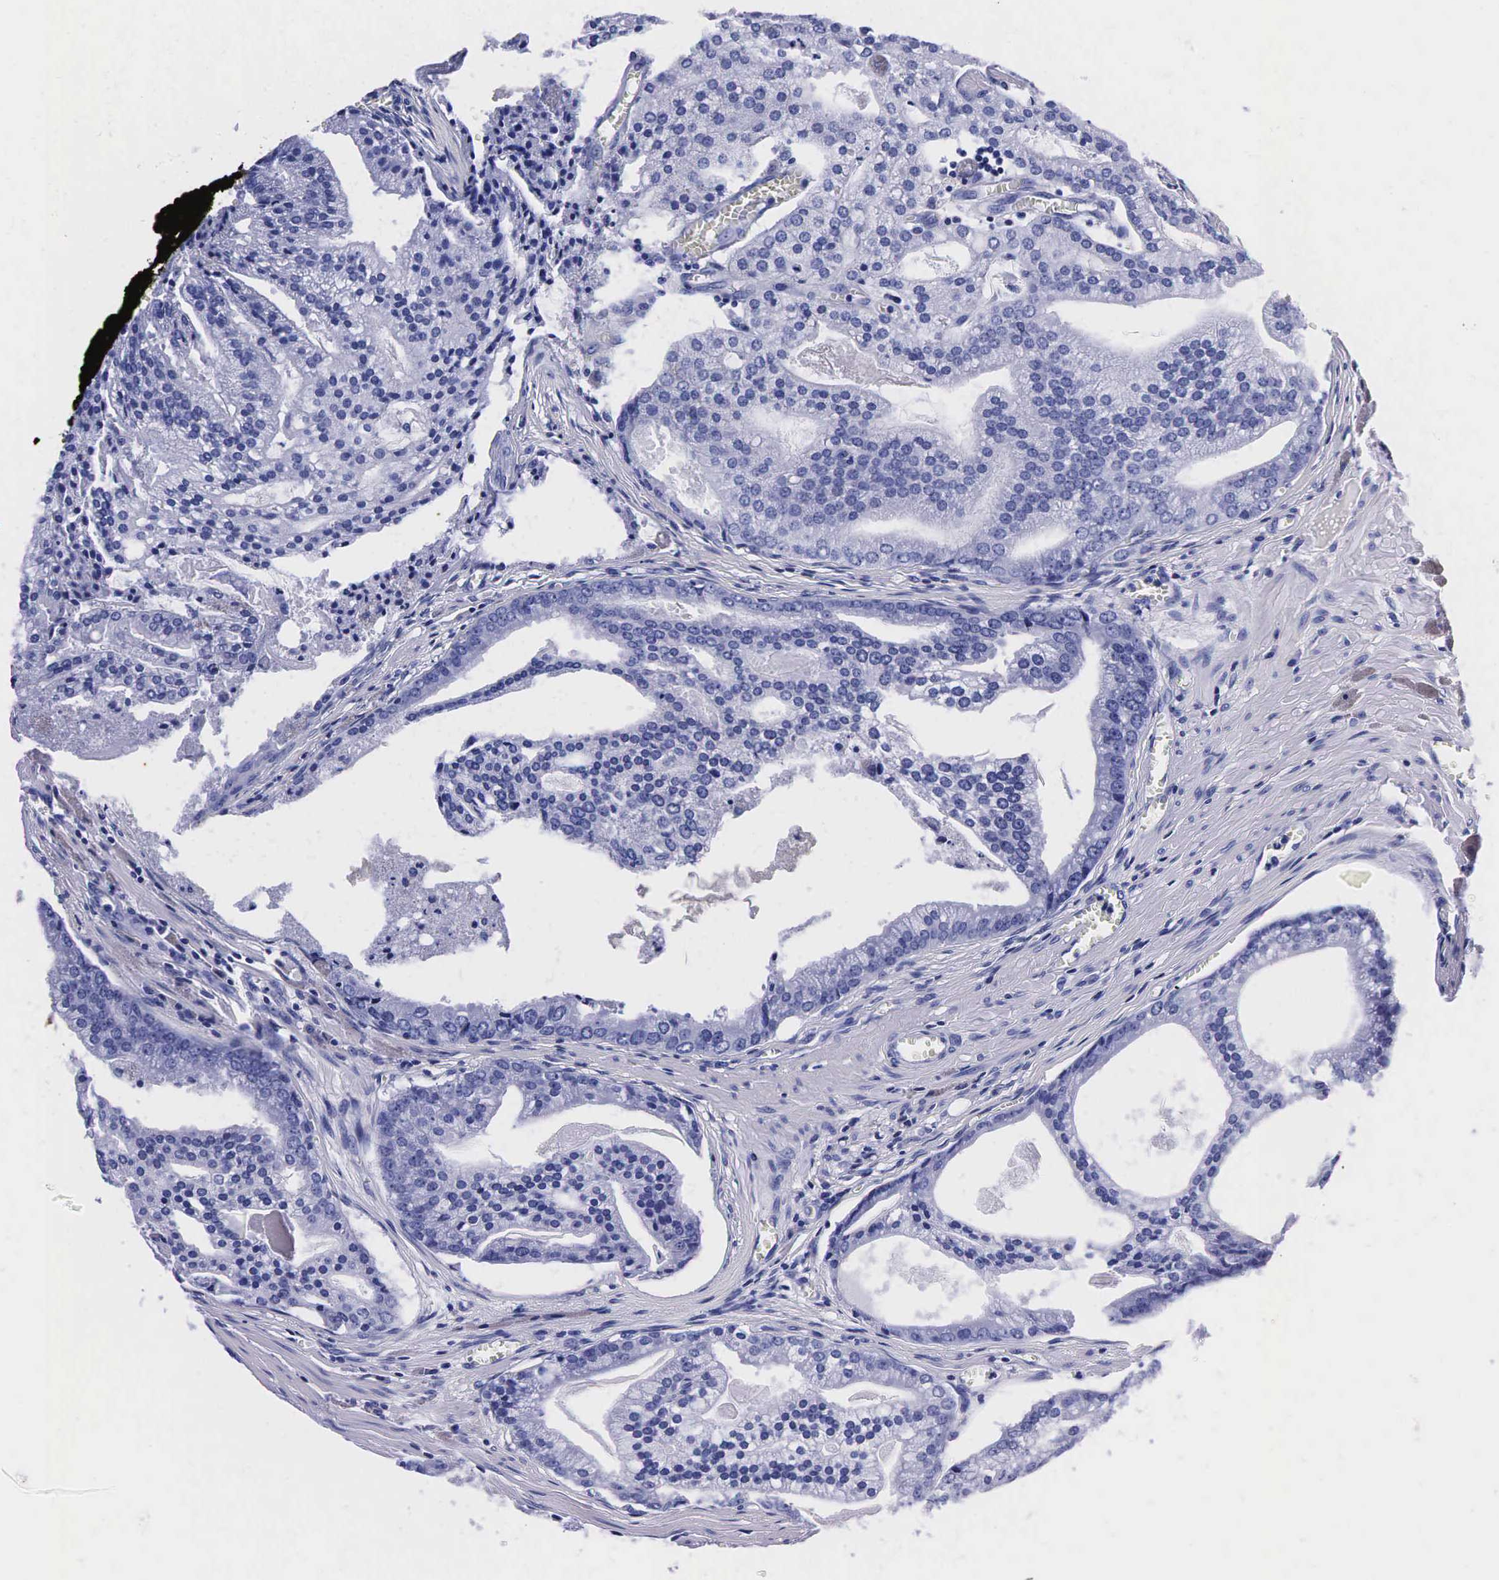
{"staining": {"intensity": "negative", "quantity": "none", "location": "none"}, "tissue": "prostate cancer", "cell_type": "Tumor cells", "image_type": "cancer", "snomed": [{"axis": "morphology", "description": "Adenocarcinoma, High grade"}, {"axis": "topography", "description": "Prostate"}], "caption": "This is an IHC image of prostate cancer. There is no positivity in tumor cells.", "gene": "TG", "patient": {"sex": "male", "age": 56}}